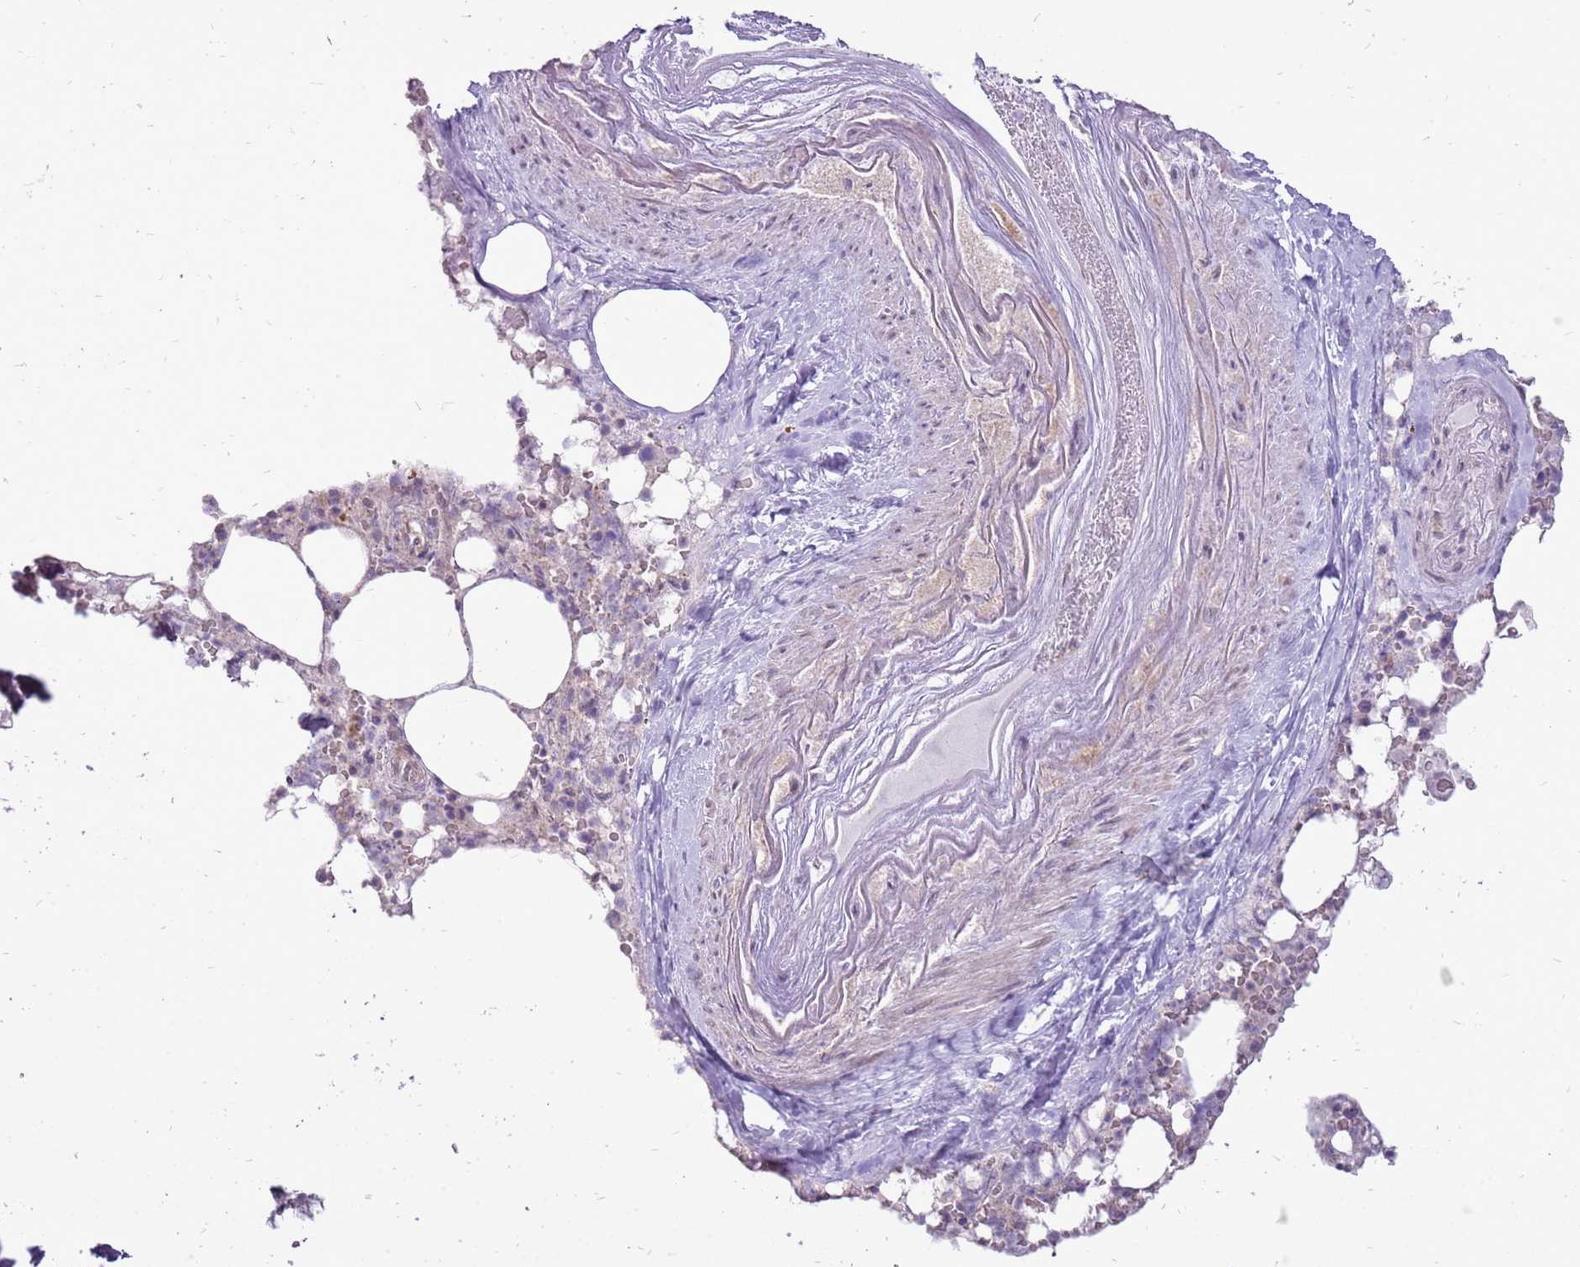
{"staining": {"intensity": "negative", "quantity": "none", "location": "none"}, "tissue": "bone marrow", "cell_type": "Hematopoietic cells", "image_type": "normal", "snomed": [{"axis": "morphology", "description": "Normal tissue, NOS"}, {"axis": "topography", "description": "Bone marrow"}], "caption": "Immunohistochemistry (IHC) histopathology image of benign bone marrow: human bone marrow stained with DAB exhibits no significant protein staining in hematopoietic cells.", "gene": "UGGT2", "patient": {"sex": "male", "age": 64}}